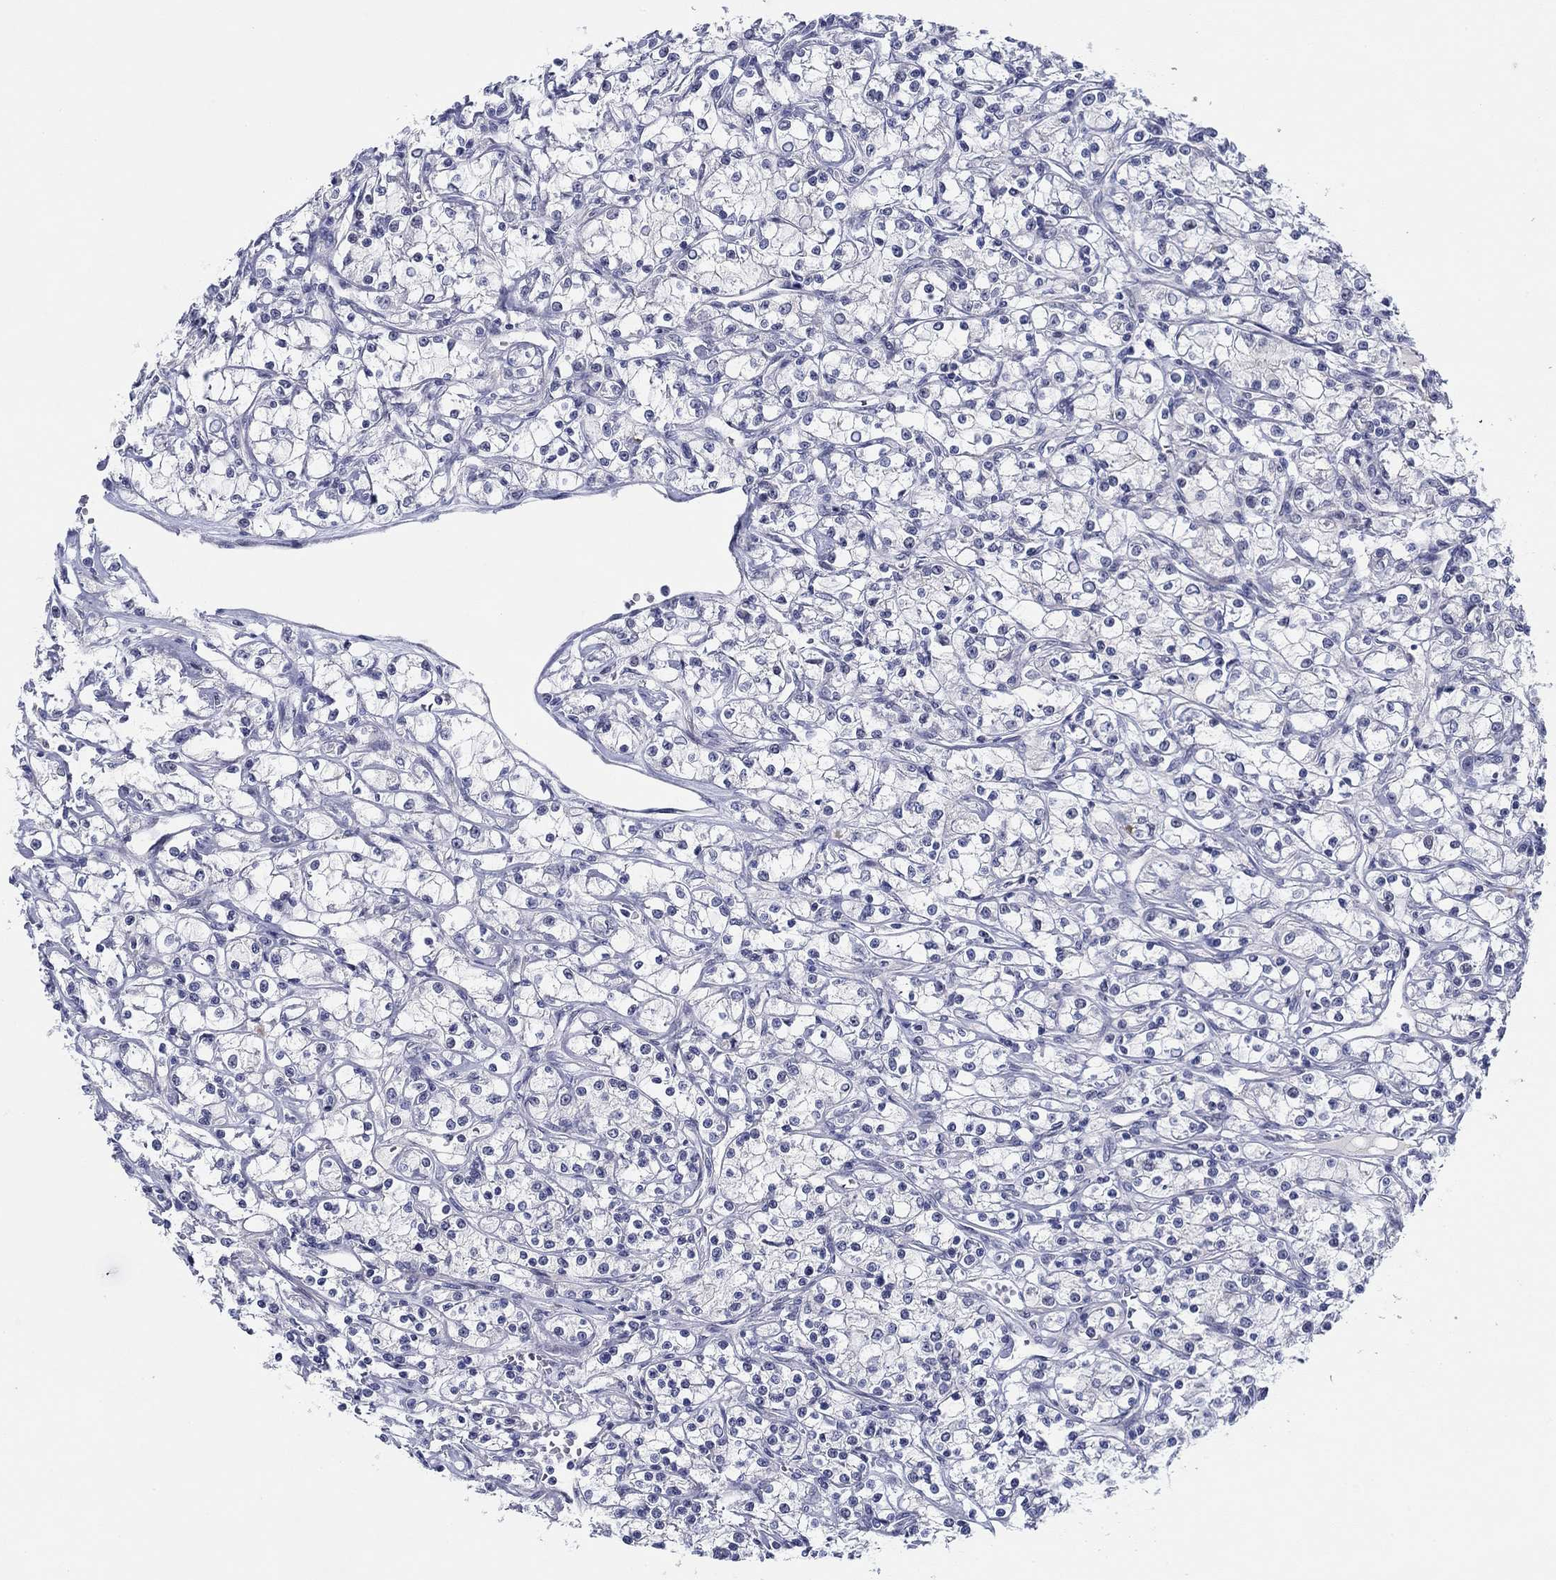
{"staining": {"intensity": "negative", "quantity": "none", "location": "none"}, "tissue": "renal cancer", "cell_type": "Tumor cells", "image_type": "cancer", "snomed": [{"axis": "morphology", "description": "Adenocarcinoma, NOS"}, {"axis": "topography", "description": "Kidney"}], "caption": "Tumor cells show no significant protein positivity in renal cancer (adenocarcinoma).", "gene": "SLC34A1", "patient": {"sex": "female", "age": 59}}